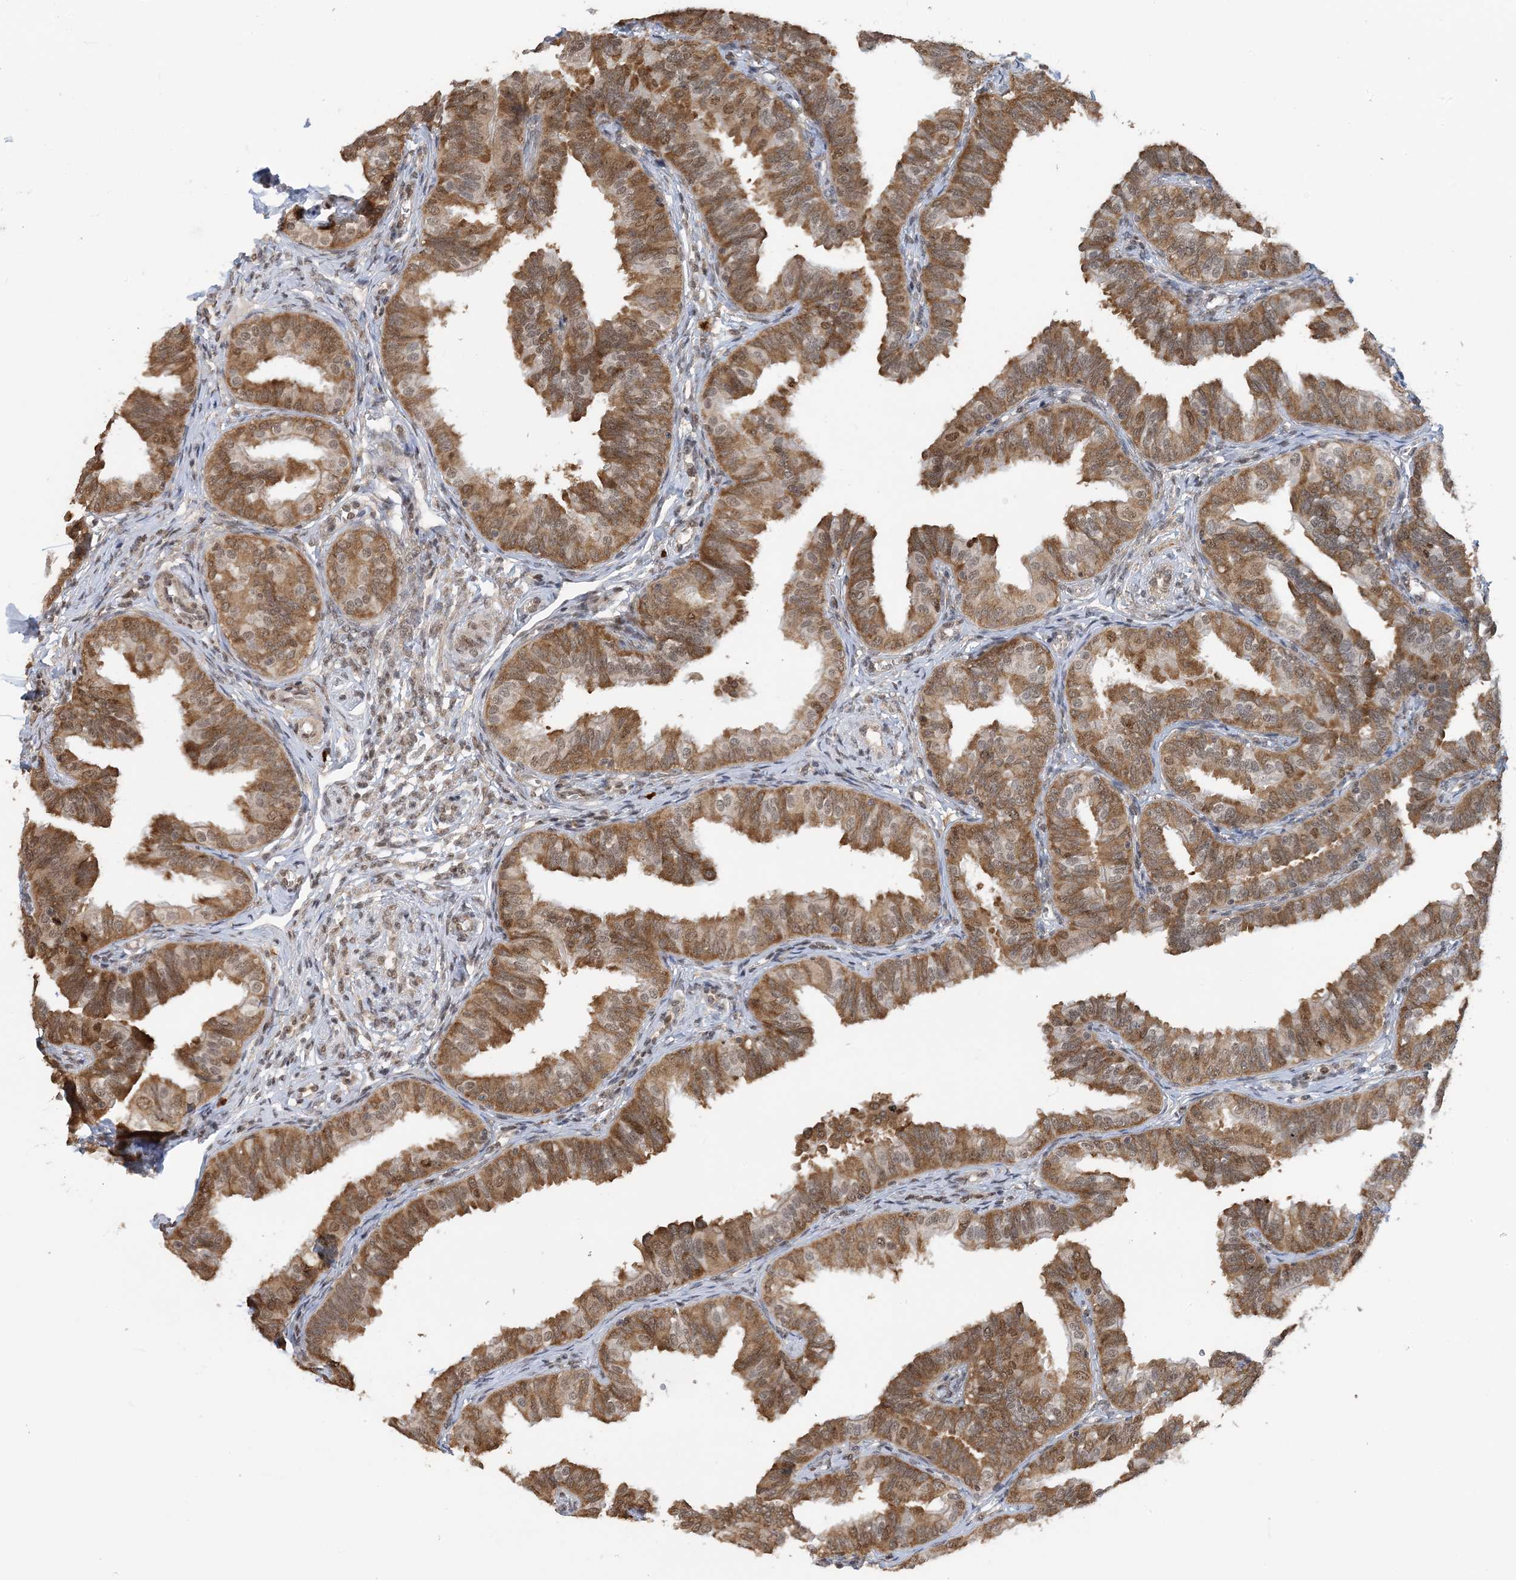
{"staining": {"intensity": "moderate", "quantity": ">75%", "location": "cytoplasmic/membranous,nuclear"}, "tissue": "fallopian tube", "cell_type": "Glandular cells", "image_type": "normal", "snomed": [{"axis": "morphology", "description": "Normal tissue, NOS"}, {"axis": "topography", "description": "Fallopian tube"}], "caption": "A photomicrograph showing moderate cytoplasmic/membranous,nuclear expression in about >75% of glandular cells in unremarkable fallopian tube, as visualized by brown immunohistochemical staining.", "gene": "ACYP2", "patient": {"sex": "female", "age": 35}}